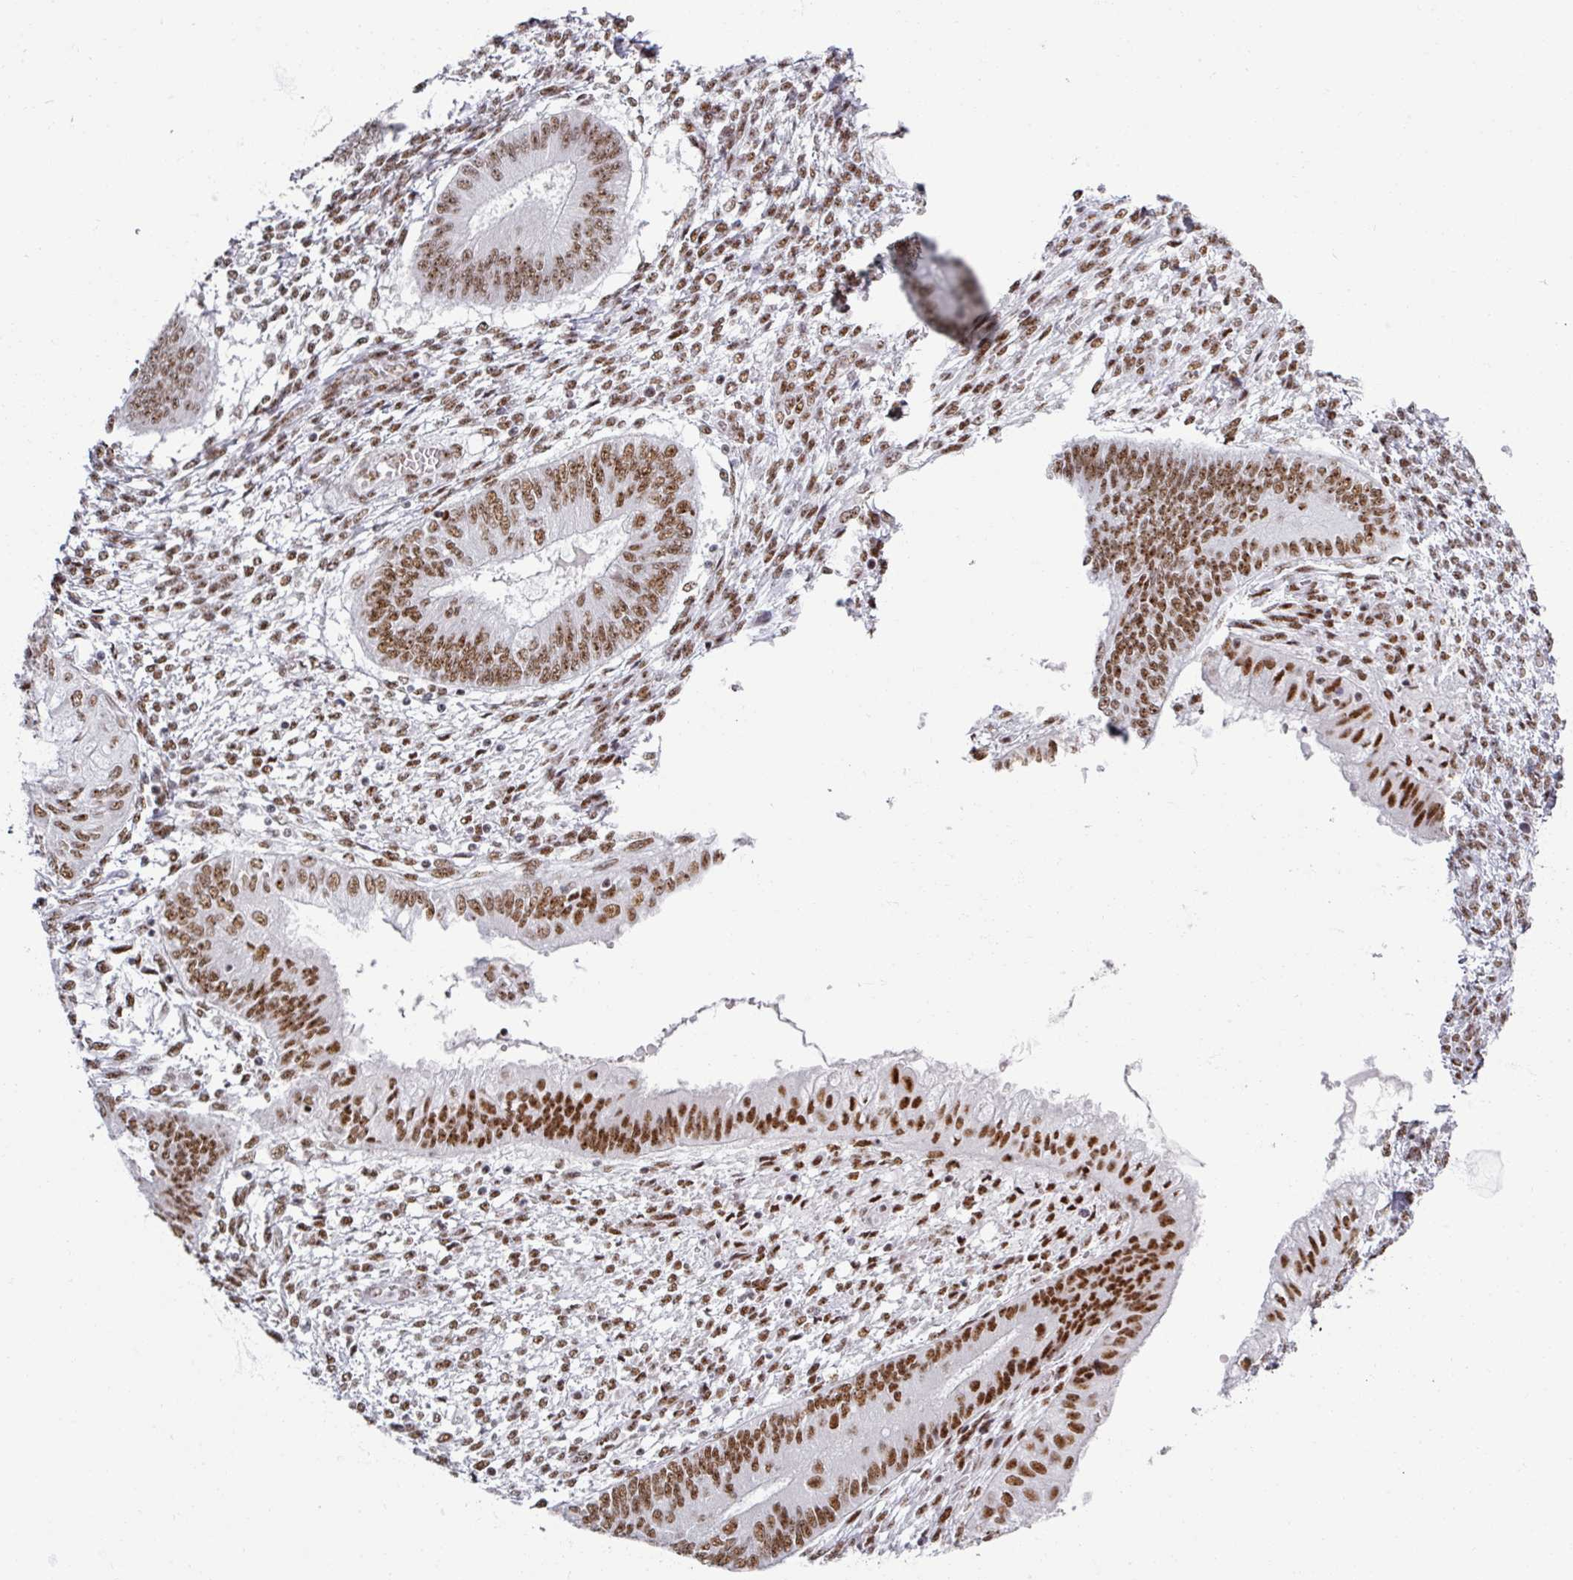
{"staining": {"intensity": "moderate", "quantity": ">75%", "location": "nuclear"}, "tissue": "endometrium", "cell_type": "Cells in endometrial stroma", "image_type": "normal", "snomed": [{"axis": "morphology", "description": "Normal tissue, NOS"}, {"axis": "topography", "description": "Endometrium"}], "caption": "A high-resolution photomicrograph shows immunohistochemistry staining of unremarkable endometrium, which displays moderate nuclear expression in approximately >75% of cells in endometrial stroma.", "gene": "ADAR", "patient": {"sex": "female", "age": 49}}